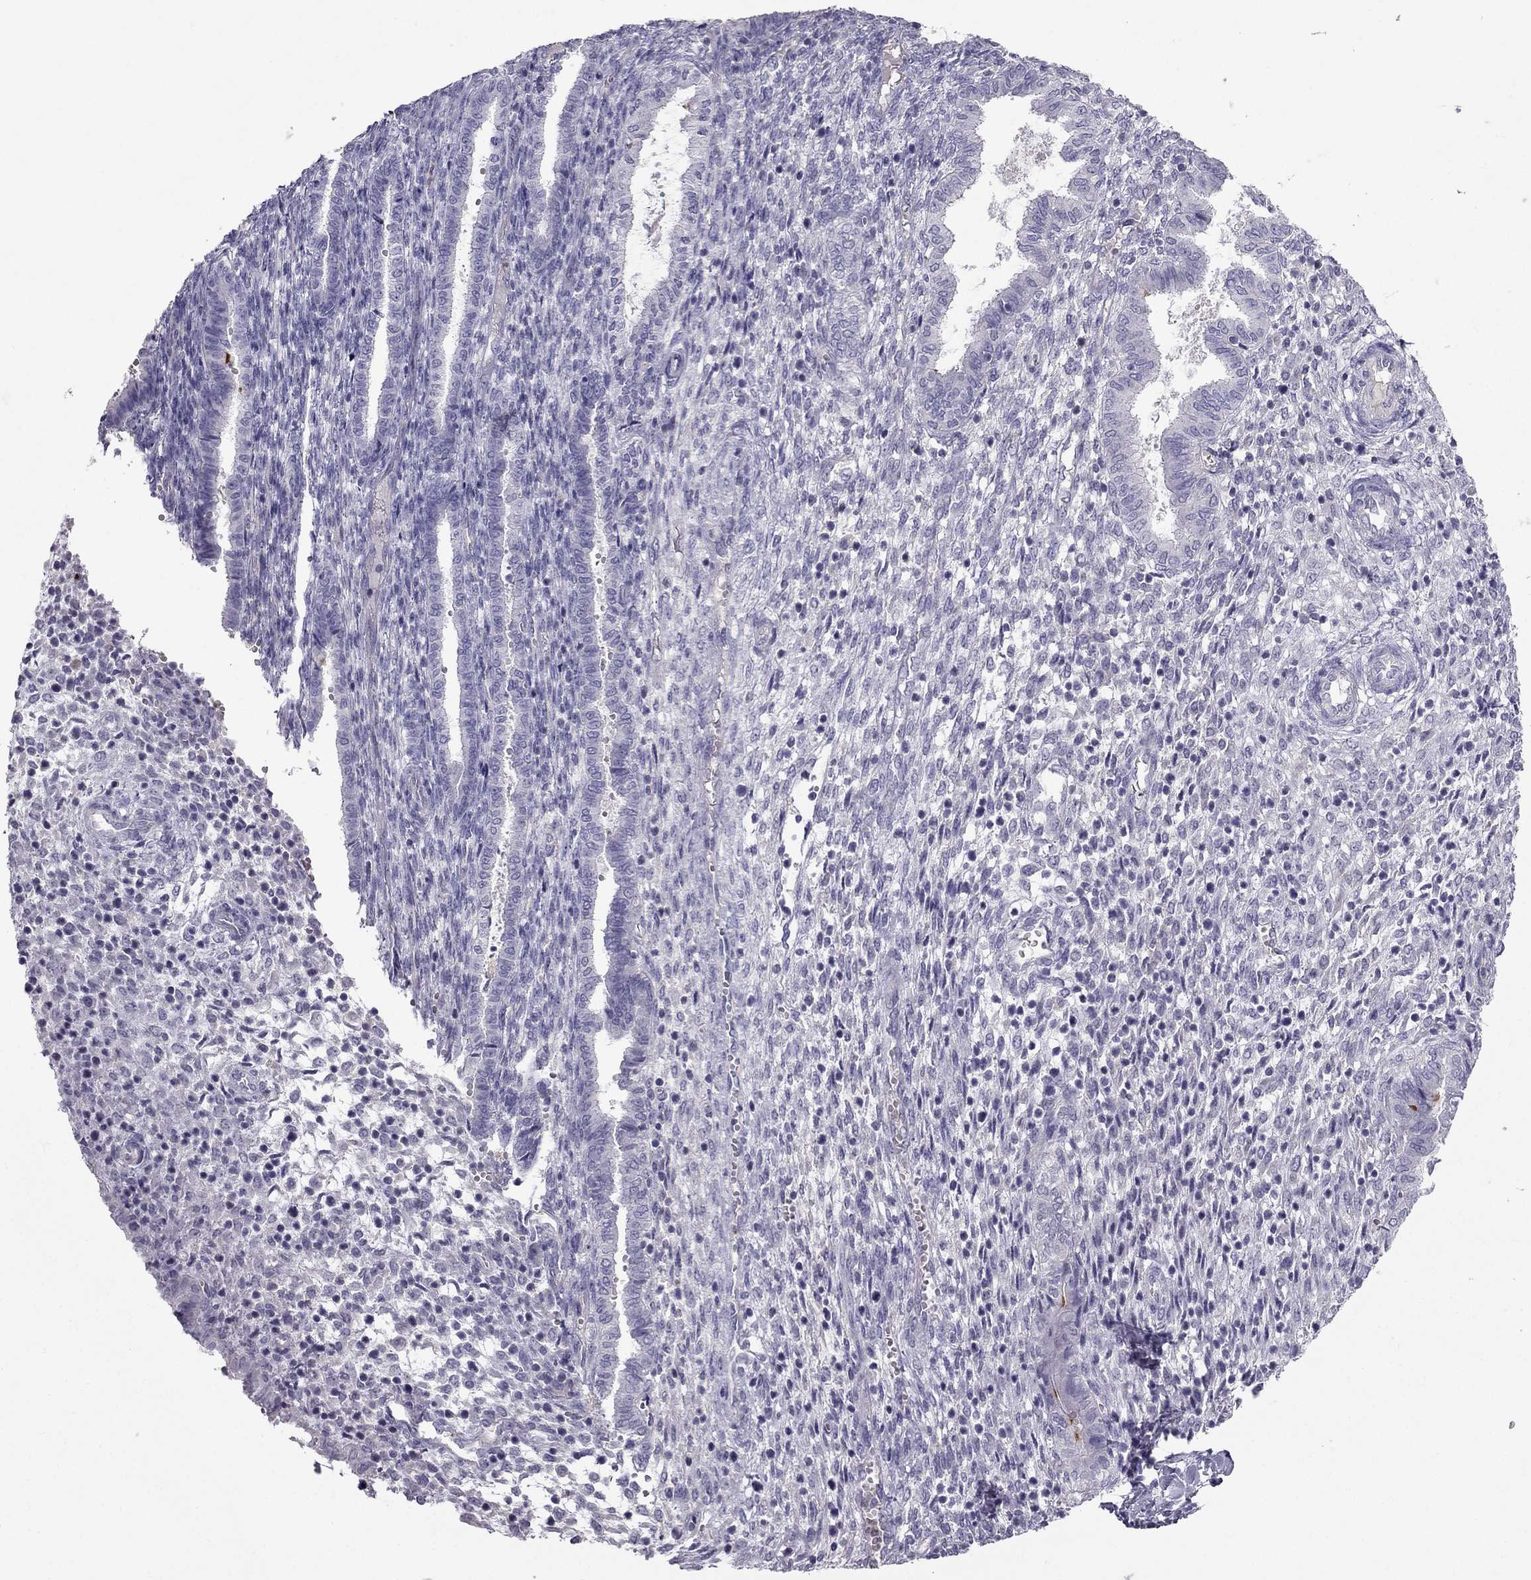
{"staining": {"intensity": "negative", "quantity": "none", "location": "none"}, "tissue": "endometrium", "cell_type": "Cells in endometrial stroma", "image_type": "normal", "snomed": [{"axis": "morphology", "description": "Normal tissue, NOS"}, {"axis": "topography", "description": "Endometrium"}], "caption": "Cells in endometrial stroma are negative for brown protein staining in unremarkable endometrium. The staining was performed using DAB (3,3'-diaminobenzidine) to visualize the protein expression in brown, while the nuclei were stained in blue with hematoxylin (Magnification: 20x).", "gene": "STOML3", "patient": {"sex": "female", "age": 43}}